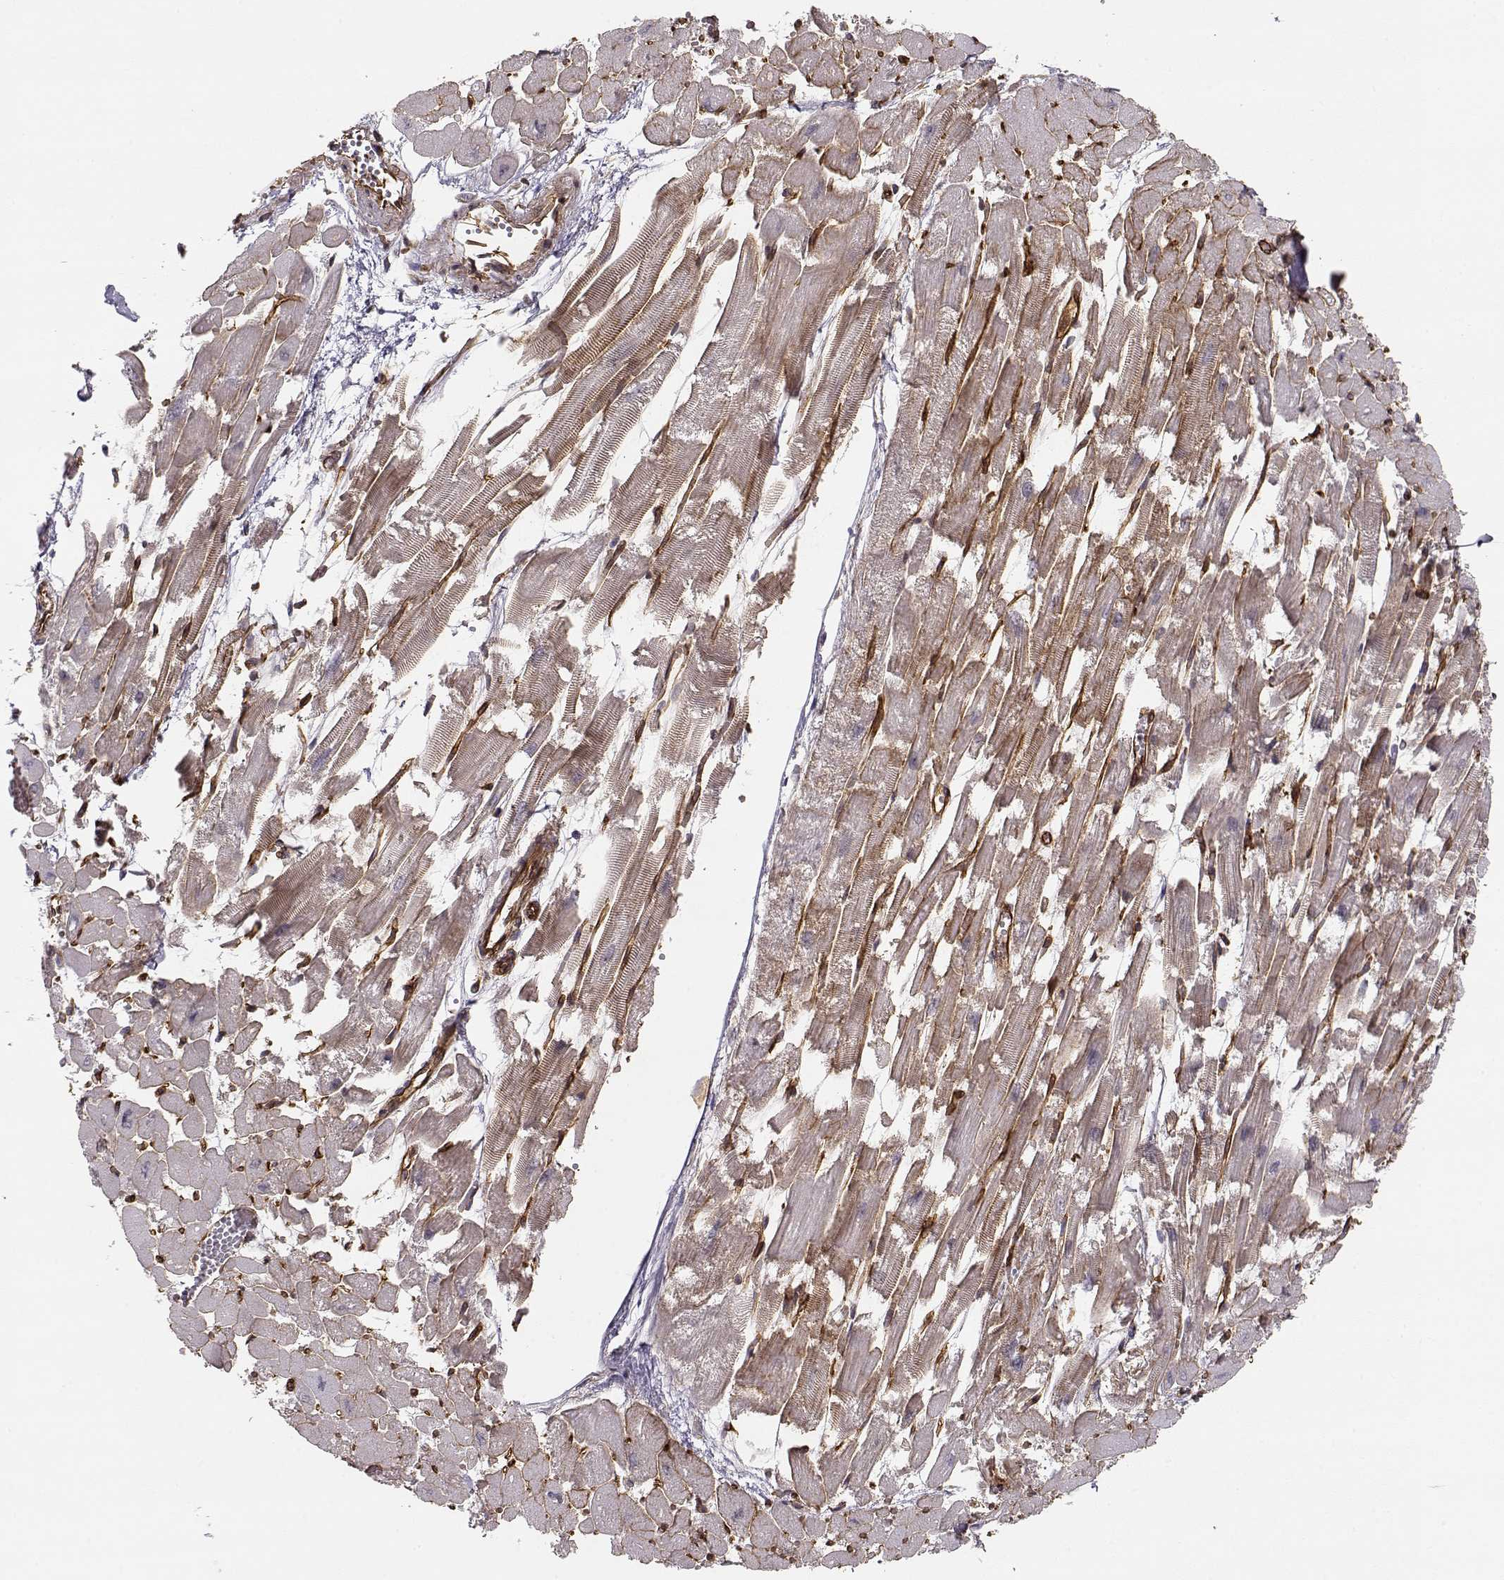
{"staining": {"intensity": "negative", "quantity": "none", "location": "none"}, "tissue": "heart muscle", "cell_type": "Cardiomyocytes", "image_type": "normal", "snomed": [{"axis": "morphology", "description": "Normal tissue, NOS"}, {"axis": "topography", "description": "Heart"}], "caption": "Heart muscle stained for a protein using IHC demonstrates no expression cardiomyocytes.", "gene": "CIR1", "patient": {"sex": "female", "age": 52}}